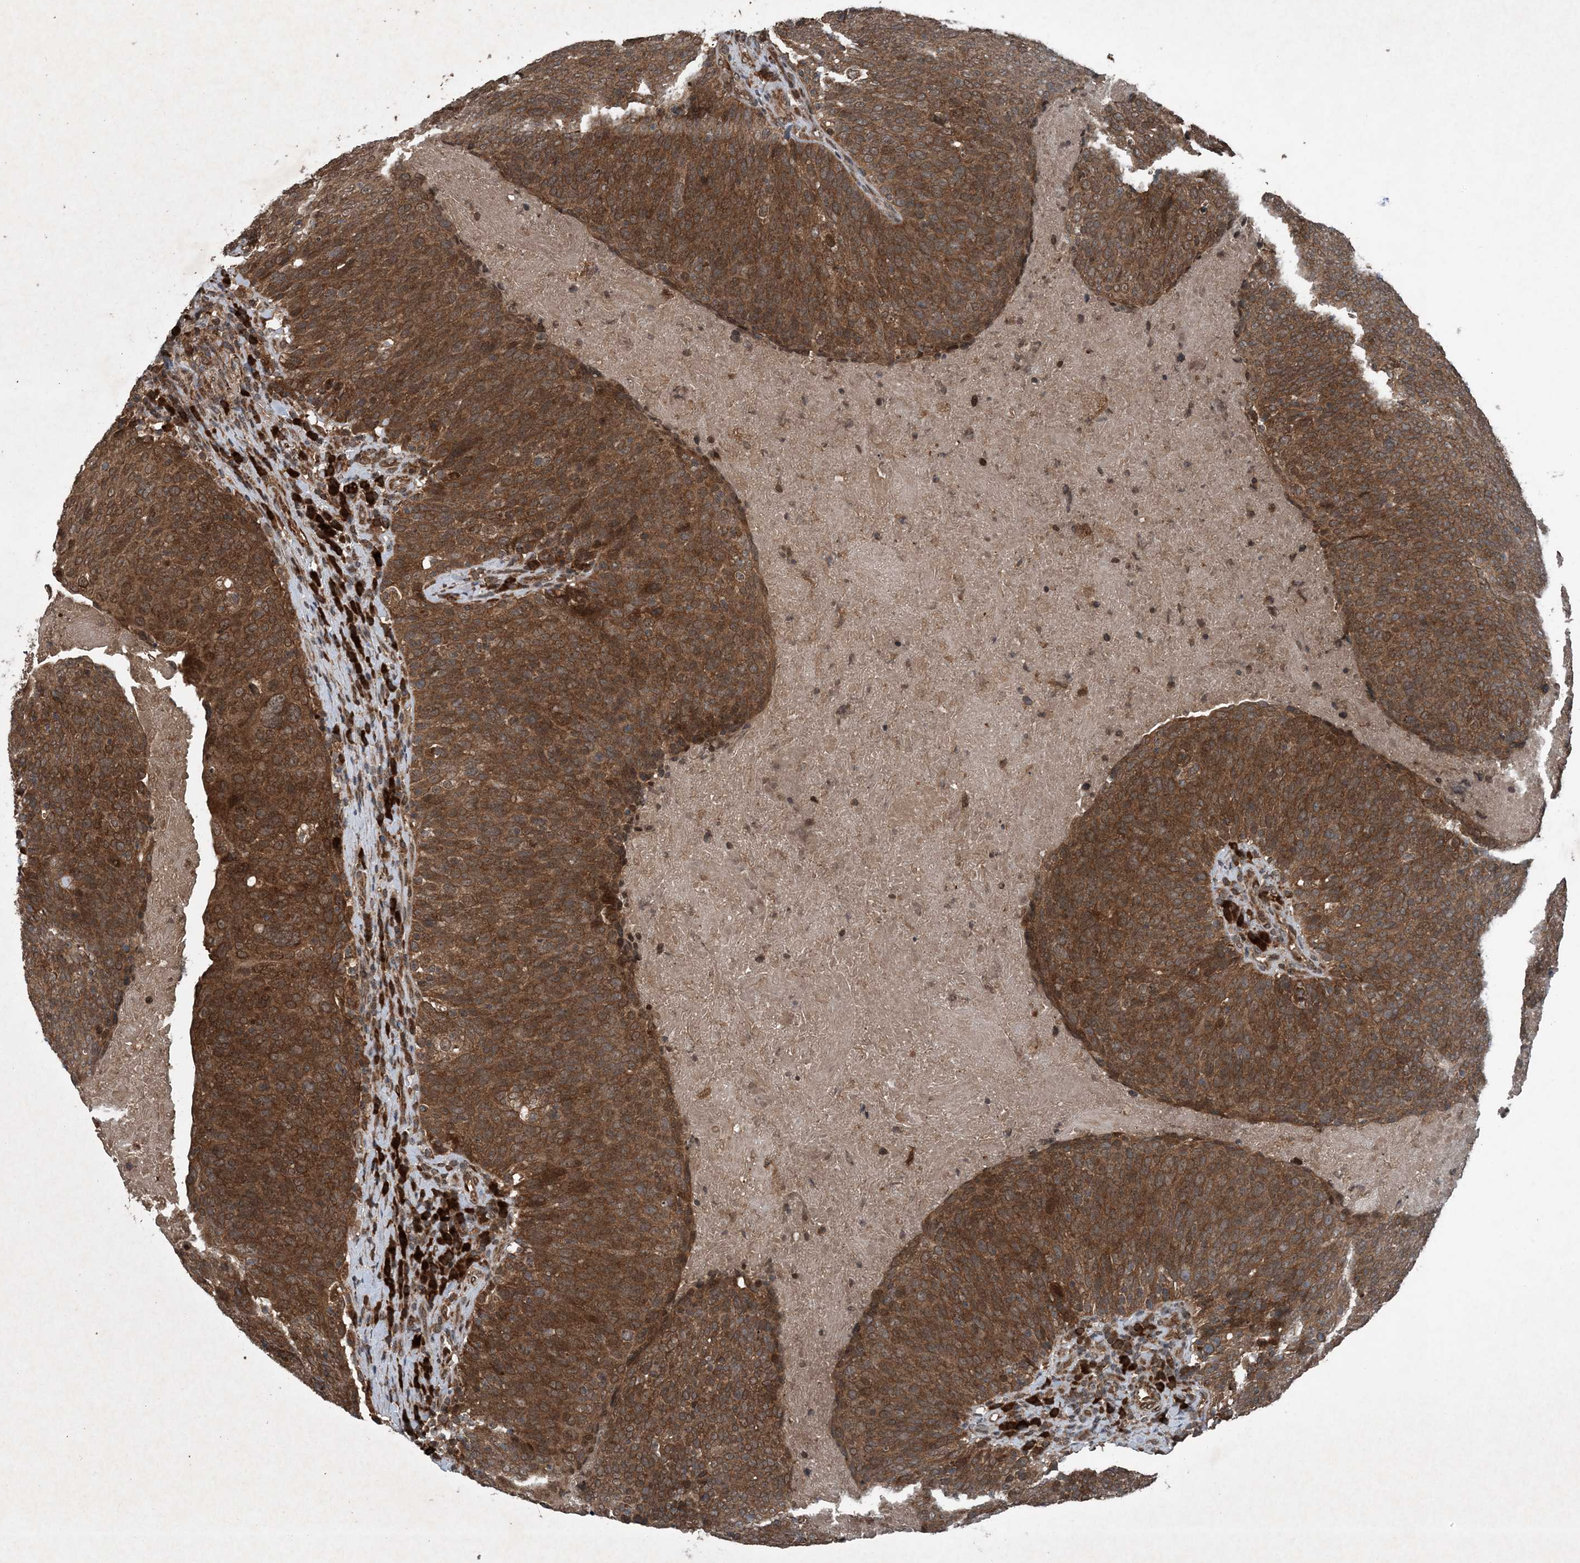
{"staining": {"intensity": "strong", "quantity": ">75%", "location": "cytoplasmic/membranous"}, "tissue": "head and neck cancer", "cell_type": "Tumor cells", "image_type": "cancer", "snomed": [{"axis": "morphology", "description": "Squamous cell carcinoma, NOS"}, {"axis": "morphology", "description": "Squamous cell carcinoma, metastatic, NOS"}, {"axis": "topography", "description": "Lymph node"}, {"axis": "topography", "description": "Head-Neck"}], "caption": "DAB immunohistochemical staining of head and neck cancer (metastatic squamous cell carcinoma) reveals strong cytoplasmic/membranous protein expression in approximately >75% of tumor cells. (brown staining indicates protein expression, while blue staining denotes nuclei).", "gene": "GNG5", "patient": {"sex": "male", "age": 62}}